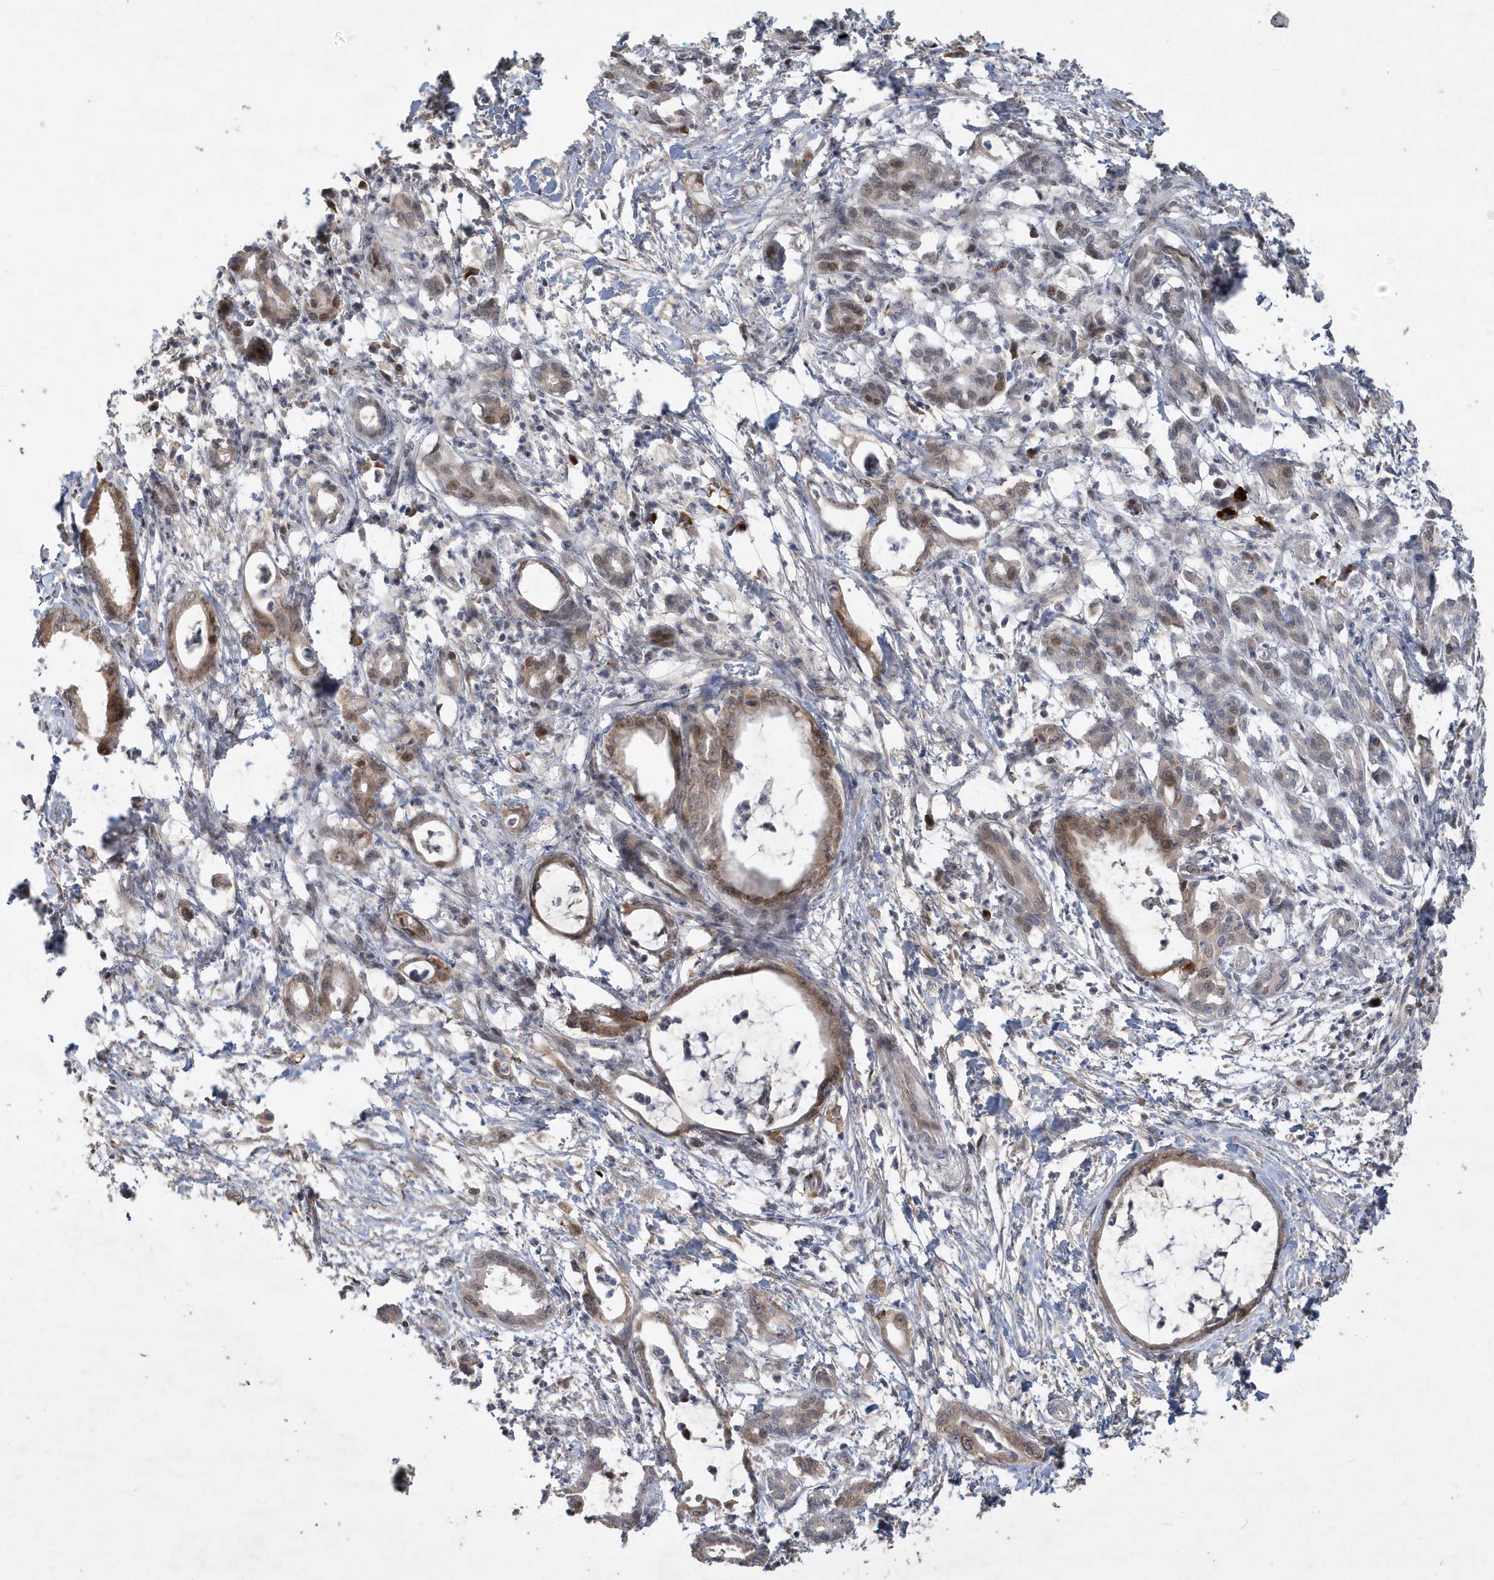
{"staining": {"intensity": "moderate", "quantity": ">75%", "location": "cytoplasmic/membranous"}, "tissue": "pancreatic cancer", "cell_type": "Tumor cells", "image_type": "cancer", "snomed": [{"axis": "morphology", "description": "Adenocarcinoma, NOS"}, {"axis": "topography", "description": "Pancreas"}], "caption": "A high-resolution image shows immunohistochemistry (IHC) staining of pancreatic adenocarcinoma, which reveals moderate cytoplasmic/membranous expression in about >75% of tumor cells.", "gene": "TRAIP", "patient": {"sex": "female", "age": 55}}